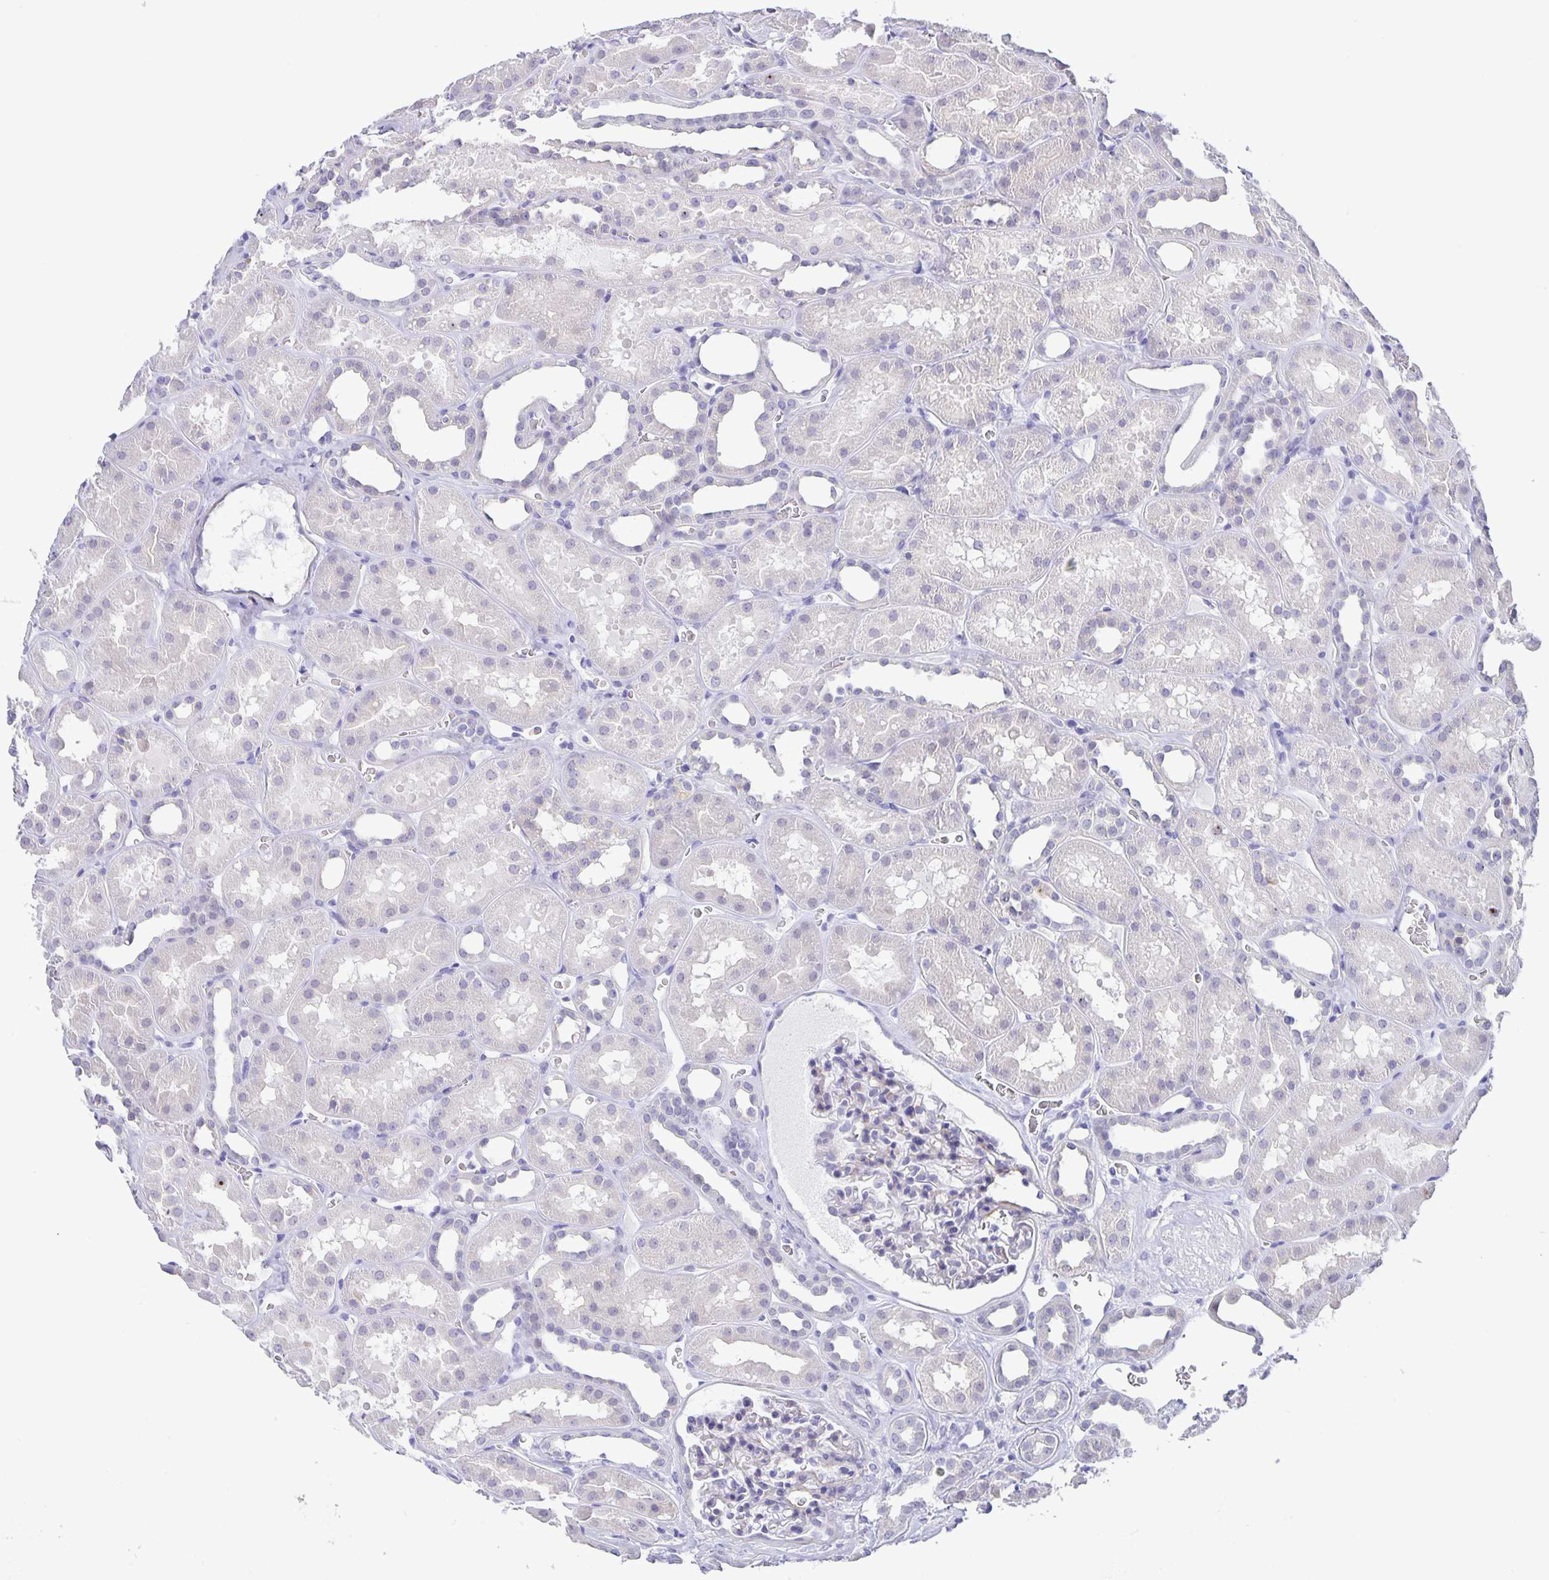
{"staining": {"intensity": "negative", "quantity": "none", "location": "none"}, "tissue": "kidney", "cell_type": "Cells in glomeruli", "image_type": "normal", "snomed": [{"axis": "morphology", "description": "Normal tissue, NOS"}, {"axis": "topography", "description": "Kidney"}], "caption": "The image shows no significant positivity in cells in glomeruli of kidney.", "gene": "ERMN", "patient": {"sex": "female", "age": 41}}